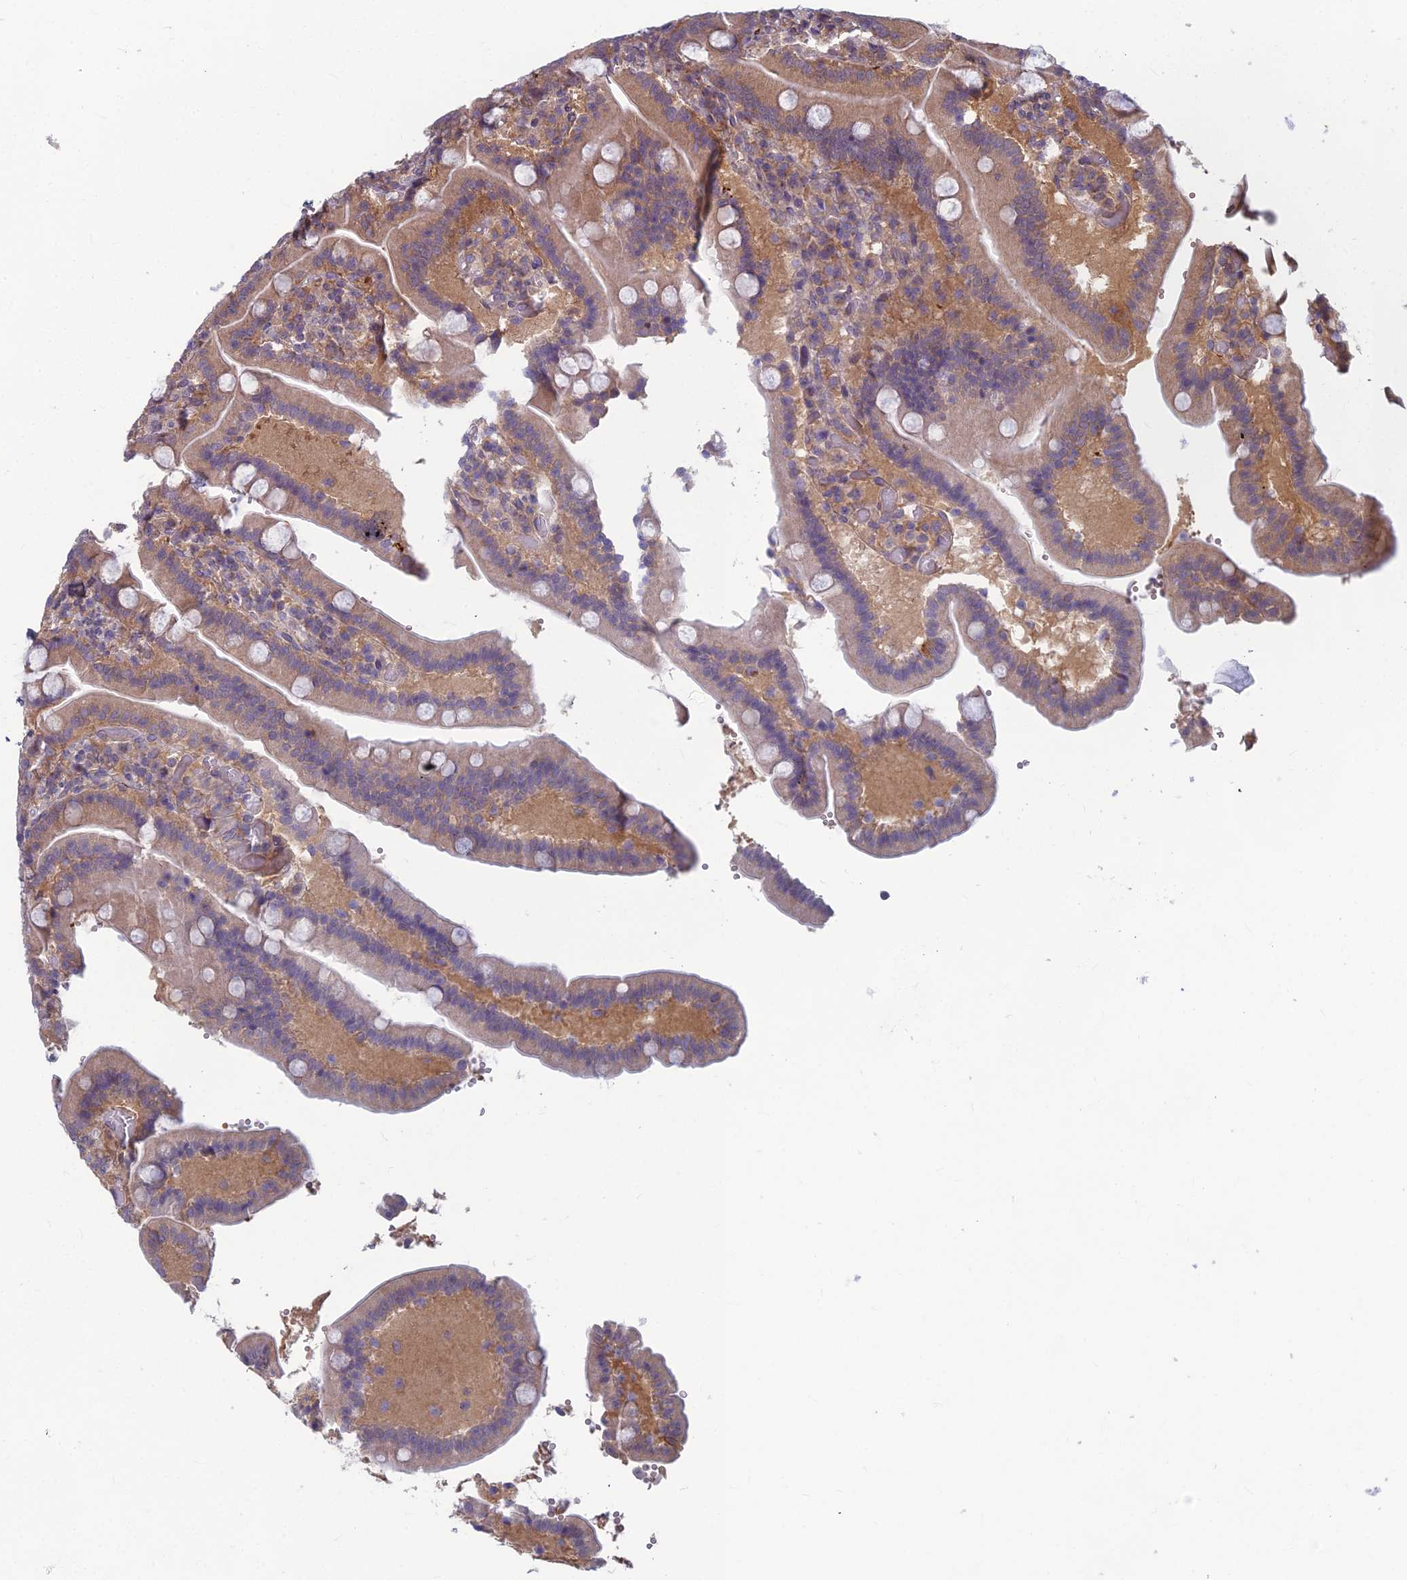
{"staining": {"intensity": "weak", "quantity": "25%-75%", "location": "cytoplasmic/membranous"}, "tissue": "duodenum", "cell_type": "Glandular cells", "image_type": "normal", "snomed": [{"axis": "morphology", "description": "Normal tissue, NOS"}, {"axis": "topography", "description": "Duodenum"}], "caption": "Immunohistochemical staining of benign human duodenum reveals low levels of weak cytoplasmic/membranous positivity in approximately 25%-75% of glandular cells.", "gene": "MFSD8", "patient": {"sex": "female", "age": 62}}